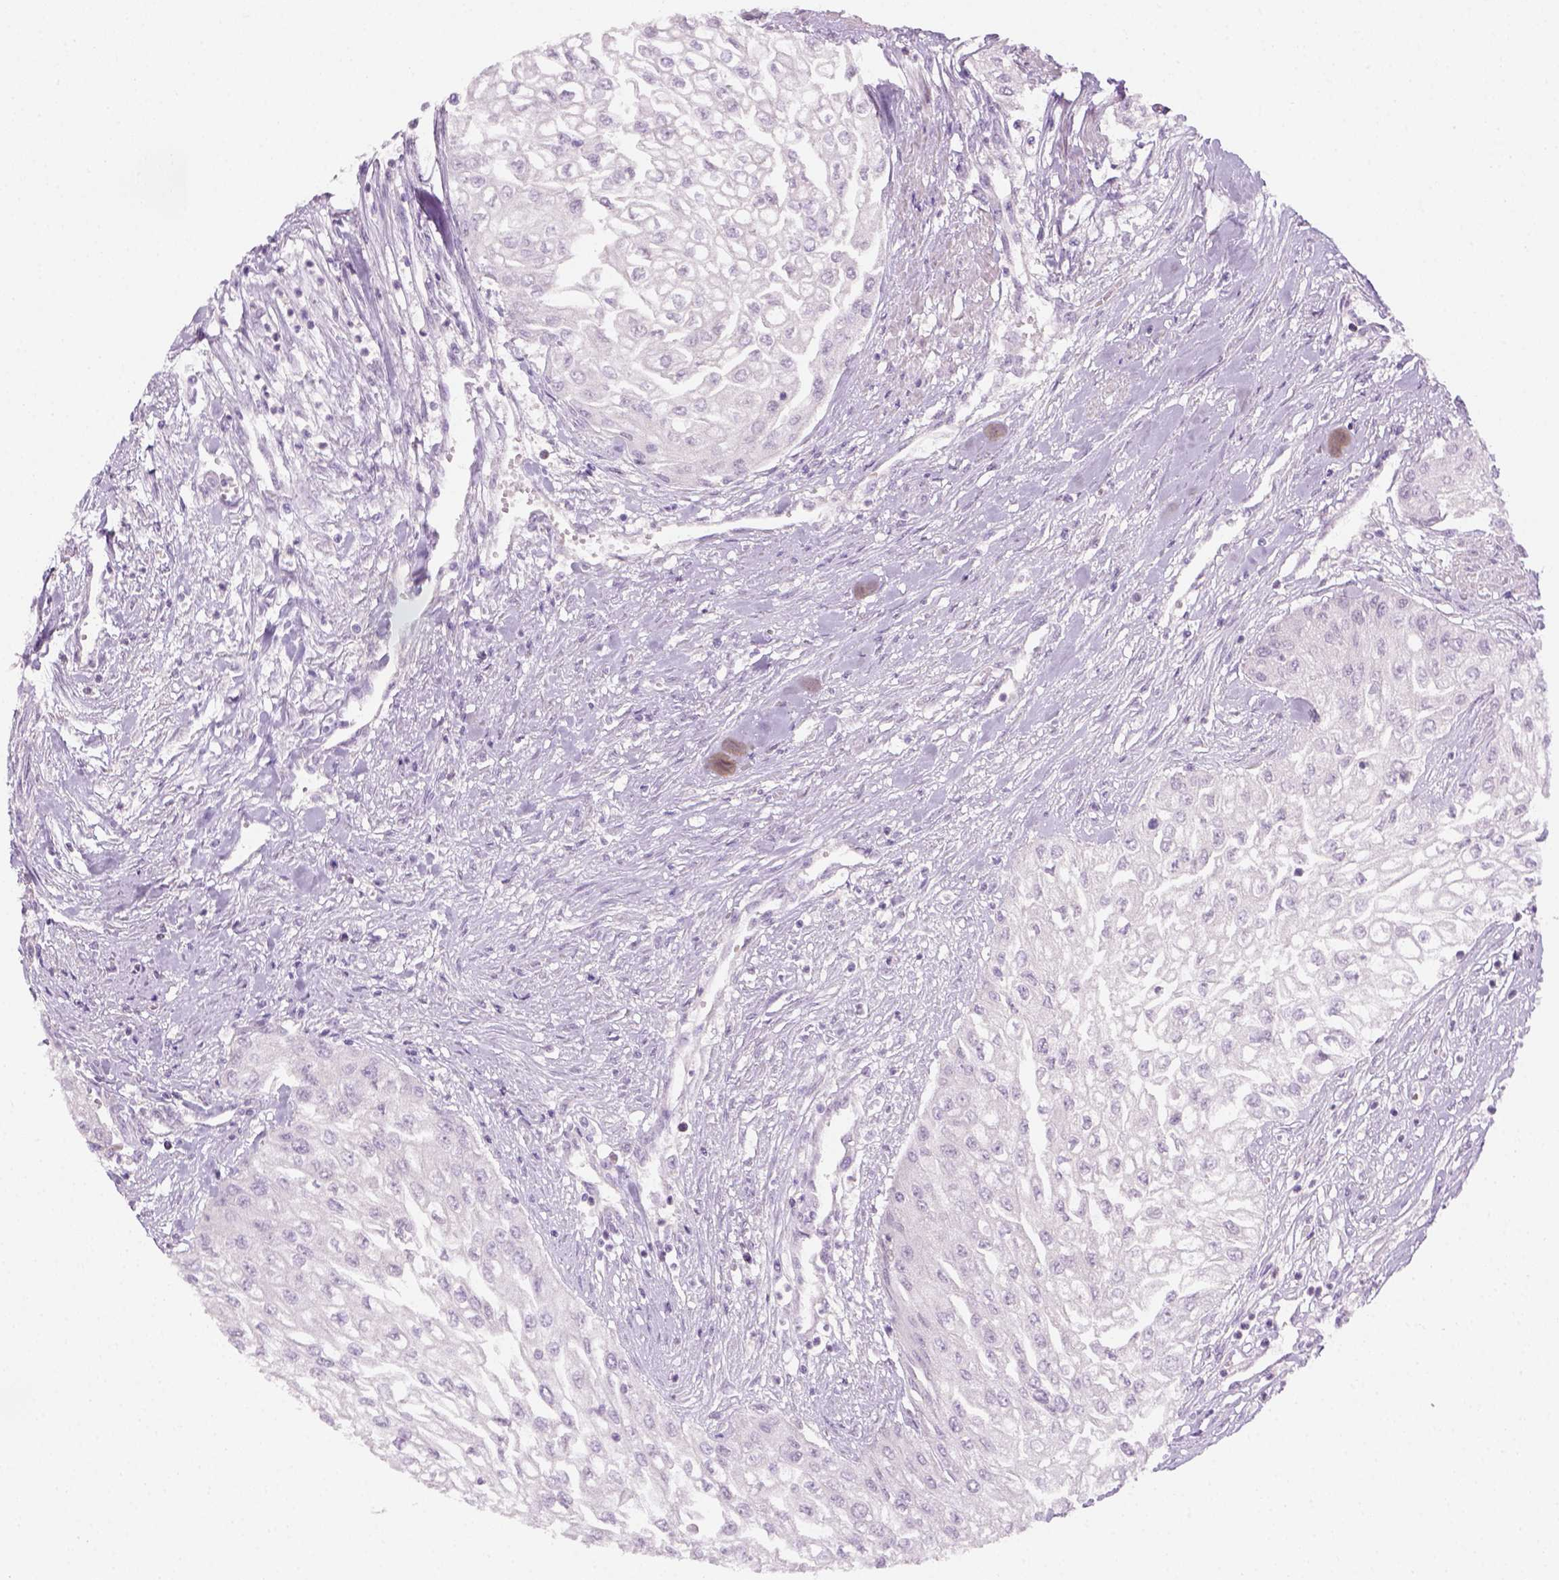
{"staining": {"intensity": "negative", "quantity": "none", "location": "none"}, "tissue": "urothelial cancer", "cell_type": "Tumor cells", "image_type": "cancer", "snomed": [{"axis": "morphology", "description": "Urothelial carcinoma, High grade"}, {"axis": "topography", "description": "Urinary bladder"}], "caption": "Immunohistochemical staining of human urothelial cancer demonstrates no significant expression in tumor cells.", "gene": "GFI1B", "patient": {"sex": "male", "age": 62}}